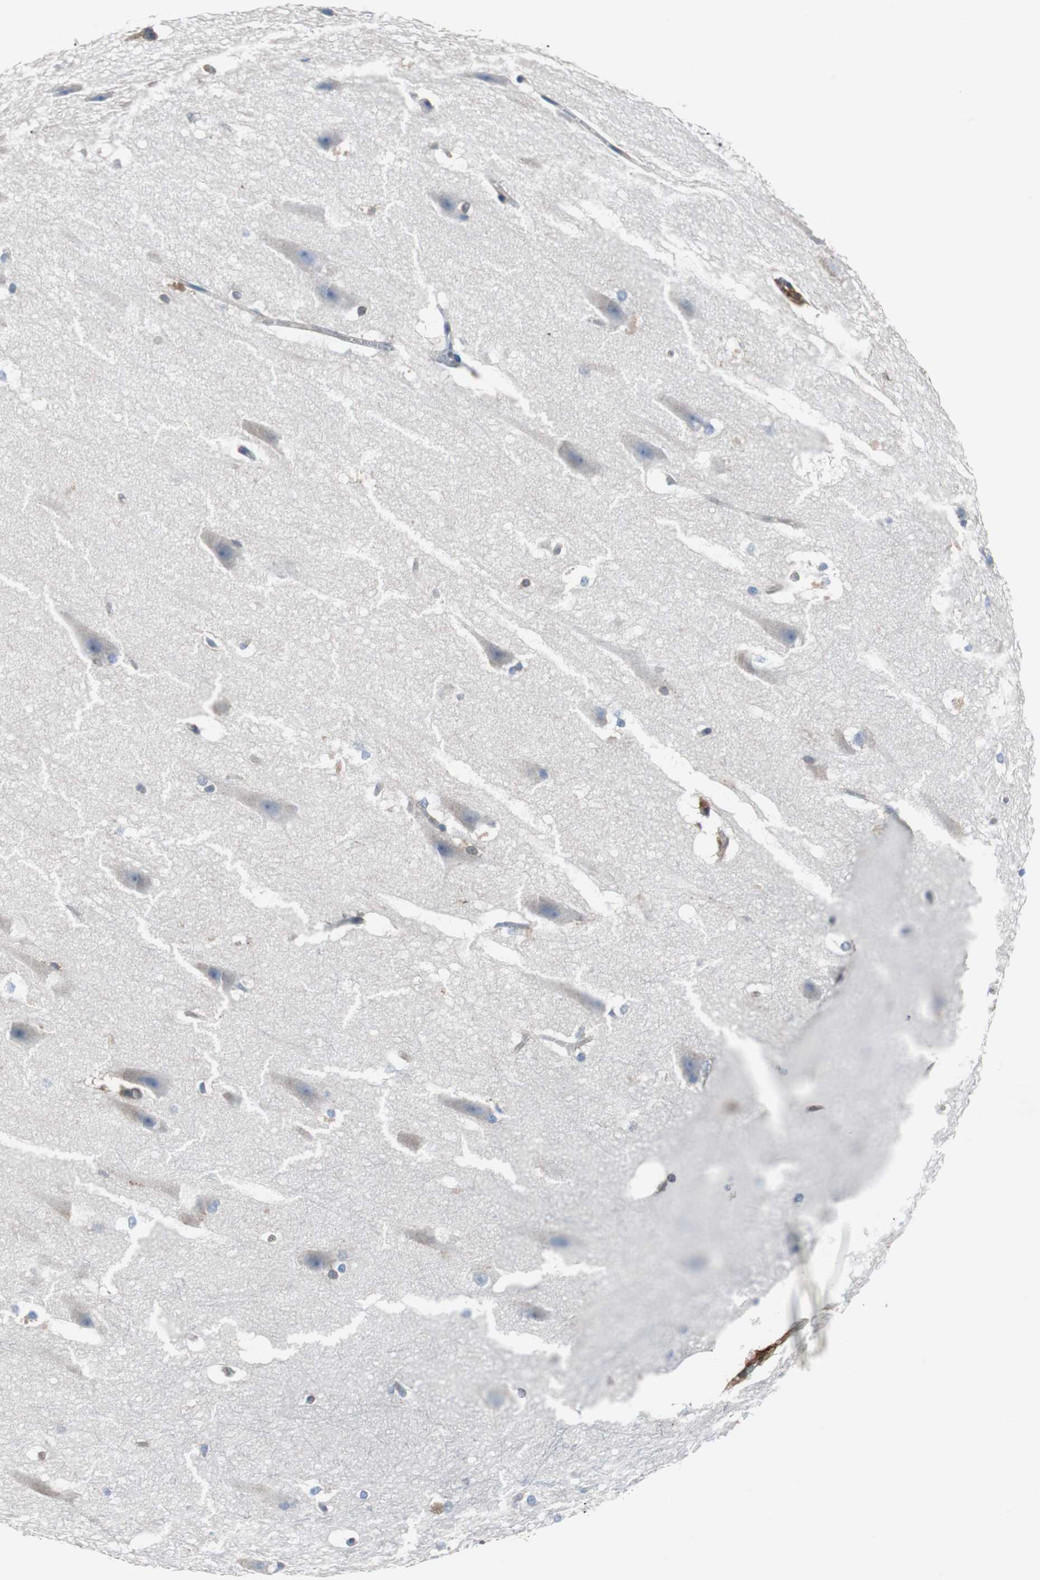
{"staining": {"intensity": "negative", "quantity": "none", "location": "none"}, "tissue": "hippocampus", "cell_type": "Glial cells", "image_type": "normal", "snomed": [{"axis": "morphology", "description": "Normal tissue, NOS"}, {"axis": "topography", "description": "Hippocampus"}], "caption": "This micrograph is of benign hippocampus stained with immunohistochemistry (IHC) to label a protein in brown with the nuclei are counter-stained blue. There is no positivity in glial cells.", "gene": "ANXA4", "patient": {"sex": "female", "age": 19}}